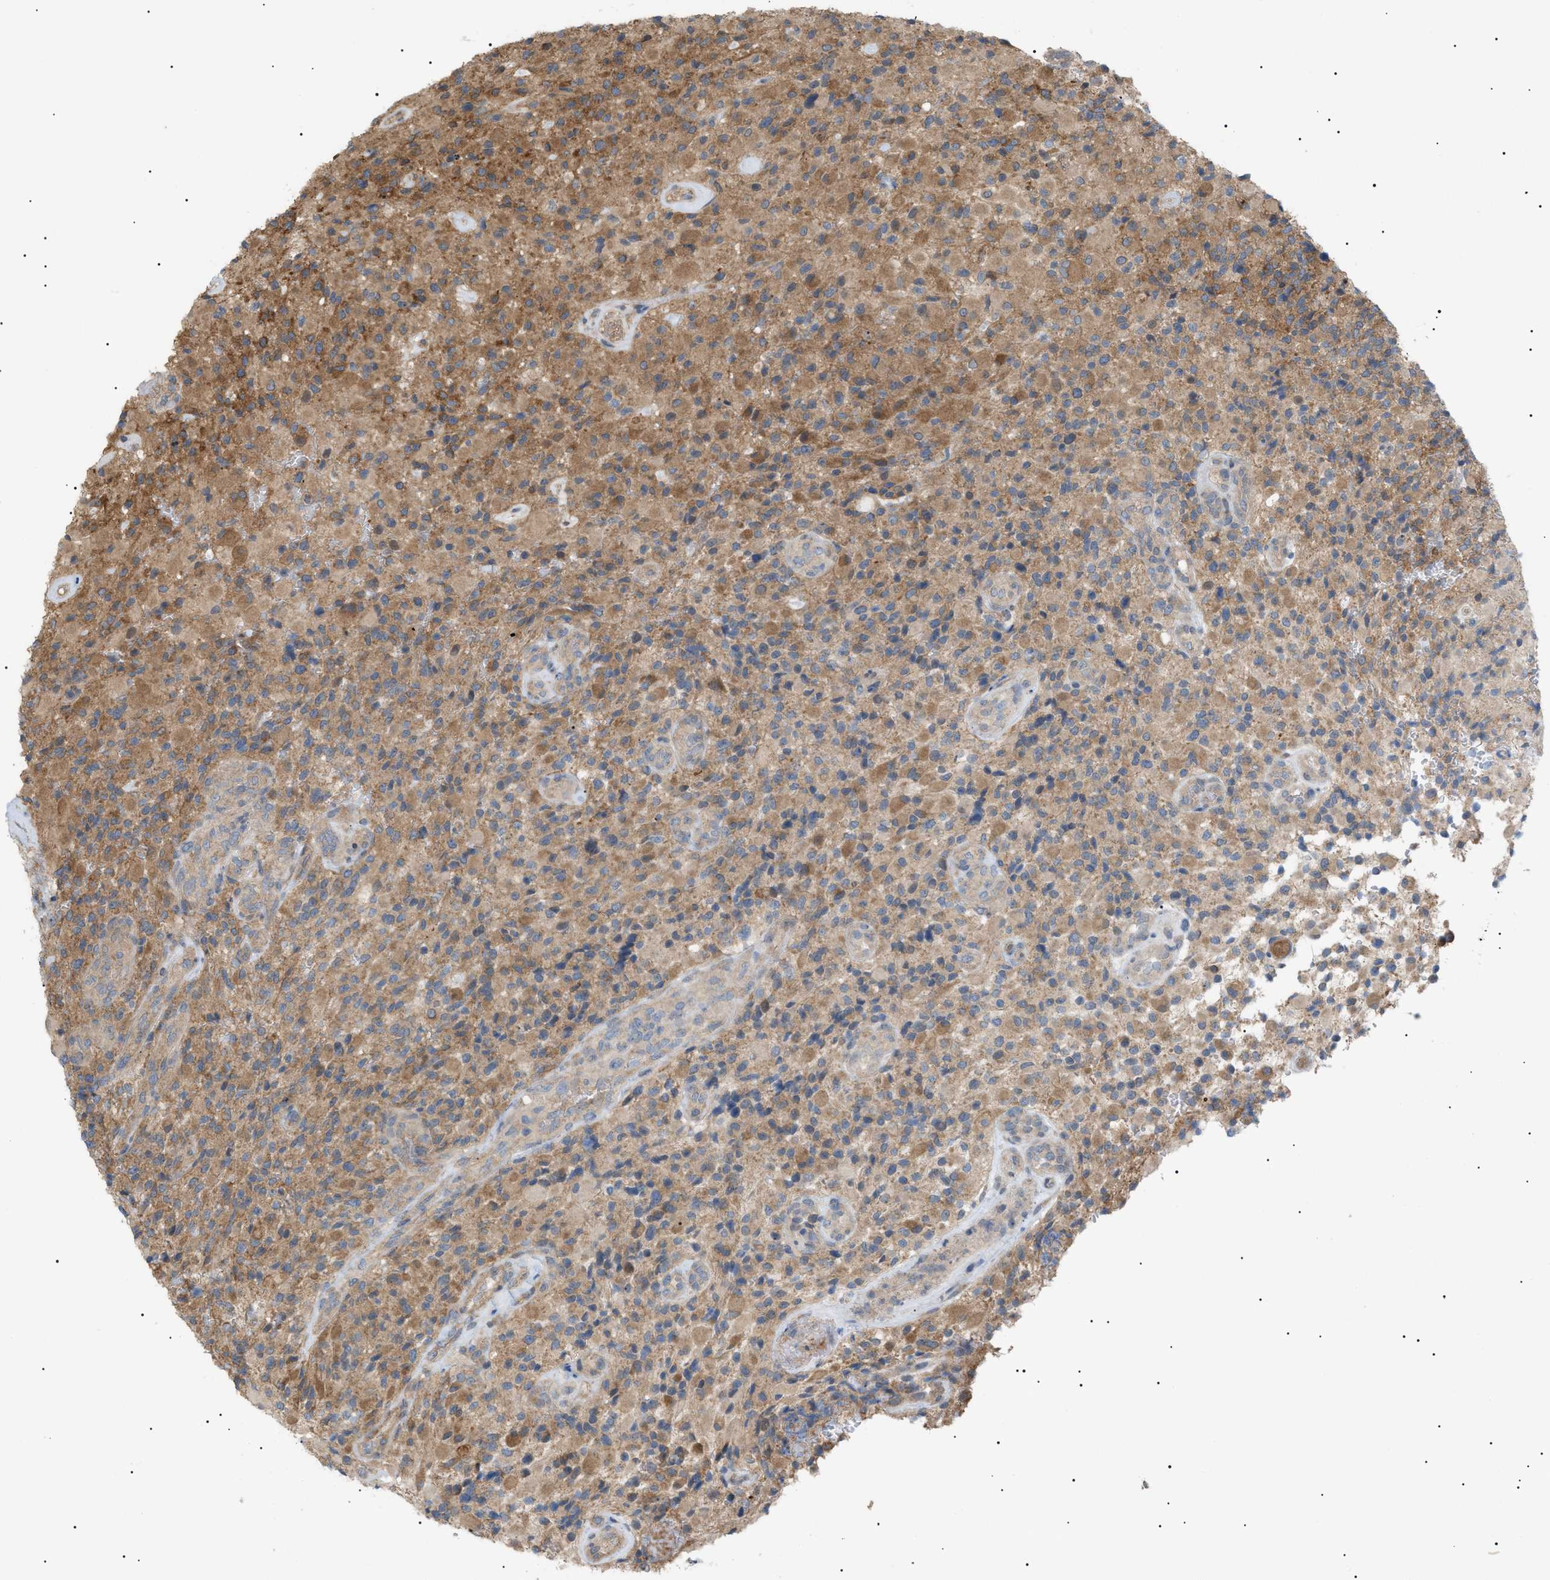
{"staining": {"intensity": "moderate", "quantity": ">75%", "location": "cytoplasmic/membranous"}, "tissue": "glioma", "cell_type": "Tumor cells", "image_type": "cancer", "snomed": [{"axis": "morphology", "description": "Glioma, malignant, High grade"}, {"axis": "topography", "description": "Brain"}], "caption": "Tumor cells demonstrate medium levels of moderate cytoplasmic/membranous positivity in approximately >75% of cells in high-grade glioma (malignant).", "gene": "IRS2", "patient": {"sex": "male", "age": 71}}